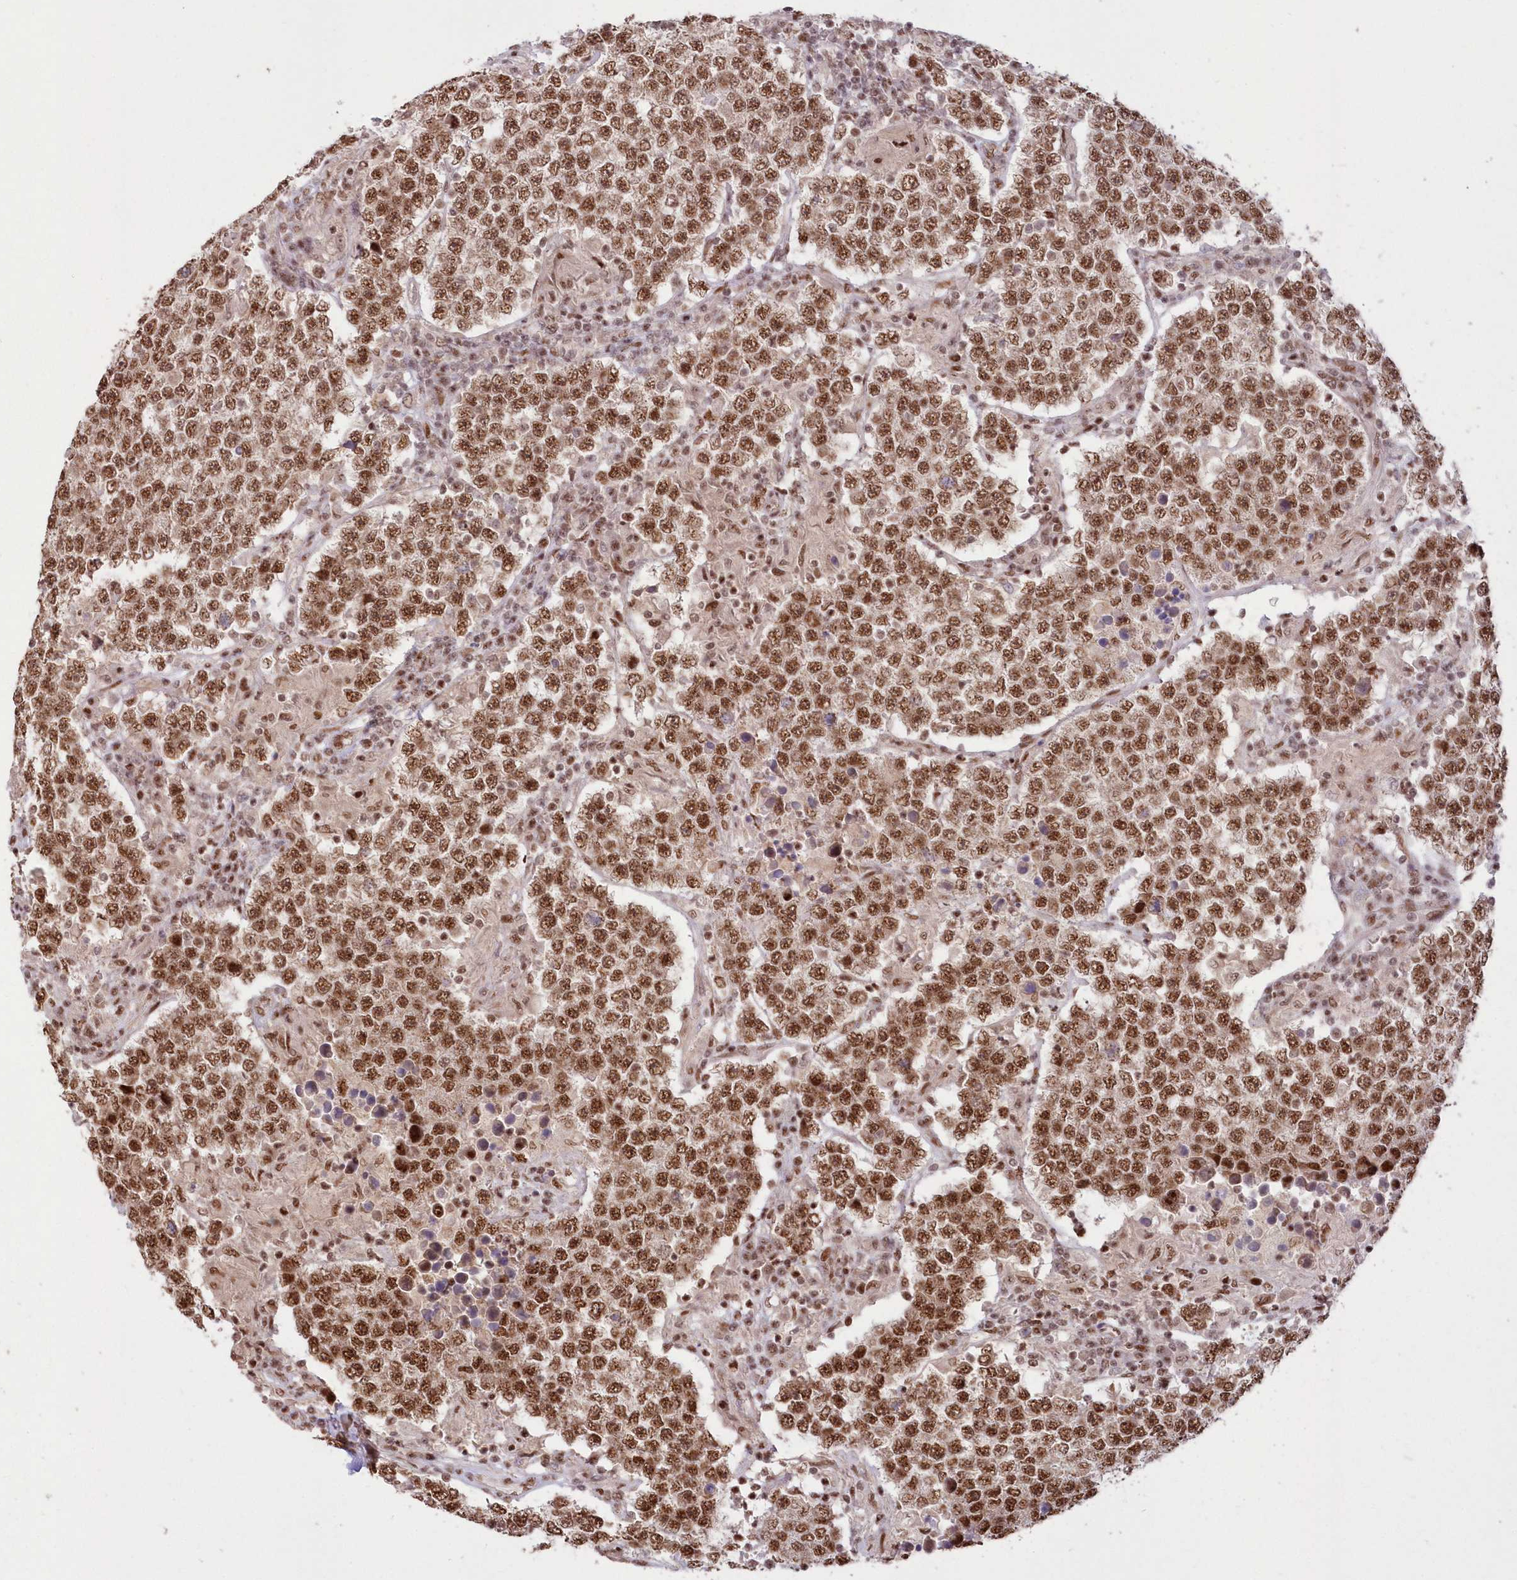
{"staining": {"intensity": "moderate", "quantity": ">75%", "location": "nuclear"}, "tissue": "testis cancer", "cell_type": "Tumor cells", "image_type": "cancer", "snomed": [{"axis": "morphology", "description": "Normal tissue, NOS"}, {"axis": "morphology", "description": "Urothelial carcinoma, High grade"}, {"axis": "morphology", "description": "Seminoma, NOS"}, {"axis": "morphology", "description": "Carcinoma, Embryonal, NOS"}, {"axis": "topography", "description": "Urinary bladder"}, {"axis": "topography", "description": "Testis"}], "caption": "High-magnification brightfield microscopy of testis cancer (seminoma) stained with DAB (brown) and counterstained with hematoxylin (blue). tumor cells exhibit moderate nuclear positivity is identified in approximately>75% of cells. (IHC, brightfield microscopy, high magnification).", "gene": "WBP1L", "patient": {"sex": "male", "age": 41}}